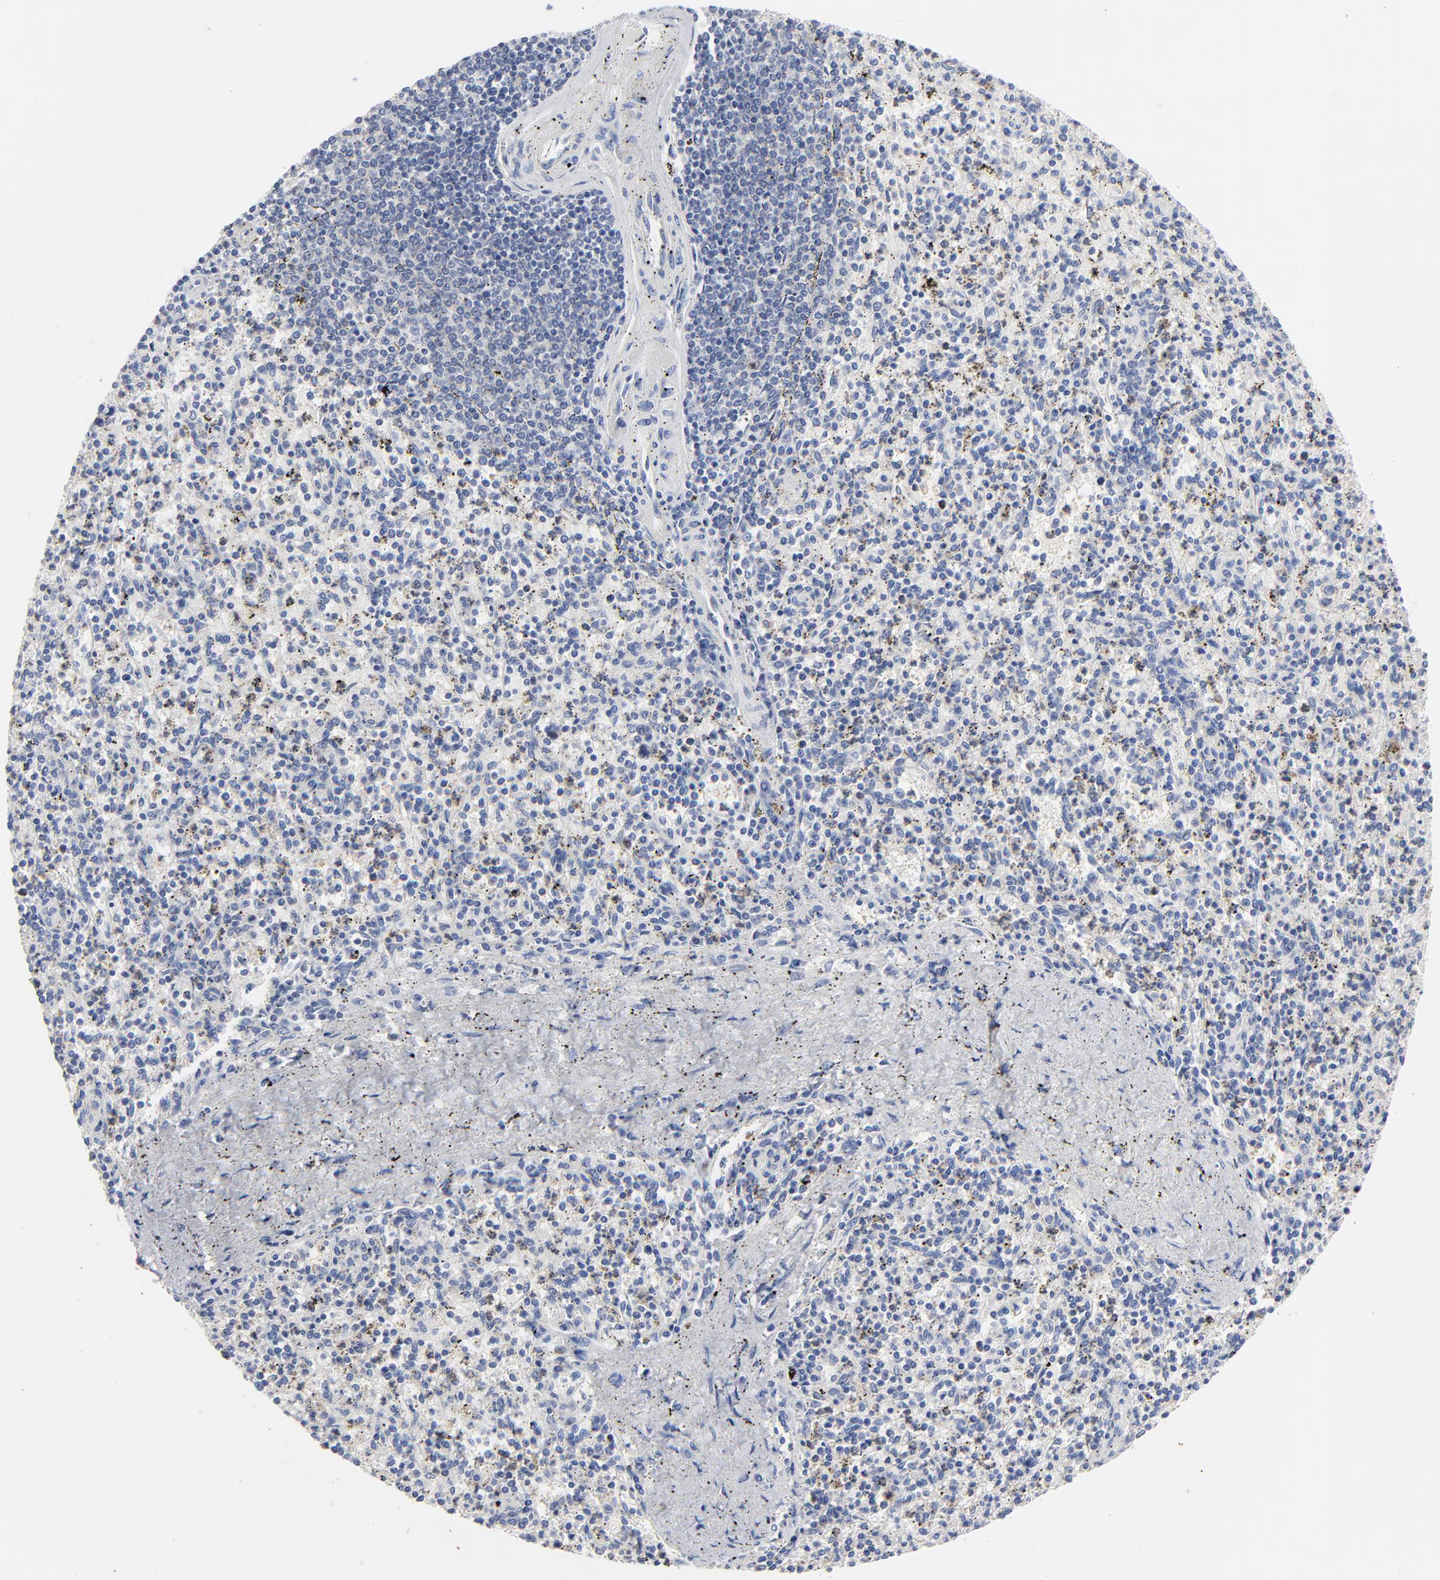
{"staining": {"intensity": "negative", "quantity": "none", "location": "none"}, "tissue": "spleen", "cell_type": "Cells in red pulp", "image_type": "normal", "snomed": [{"axis": "morphology", "description": "Normal tissue, NOS"}, {"axis": "topography", "description": "Spleen"}], "caption": "Immunohistochemical staining of benign spleen reveals no significant staining in cells in red pulp.", "gene": "AADAC", "patient": {"sex": "male", "age": 72}}